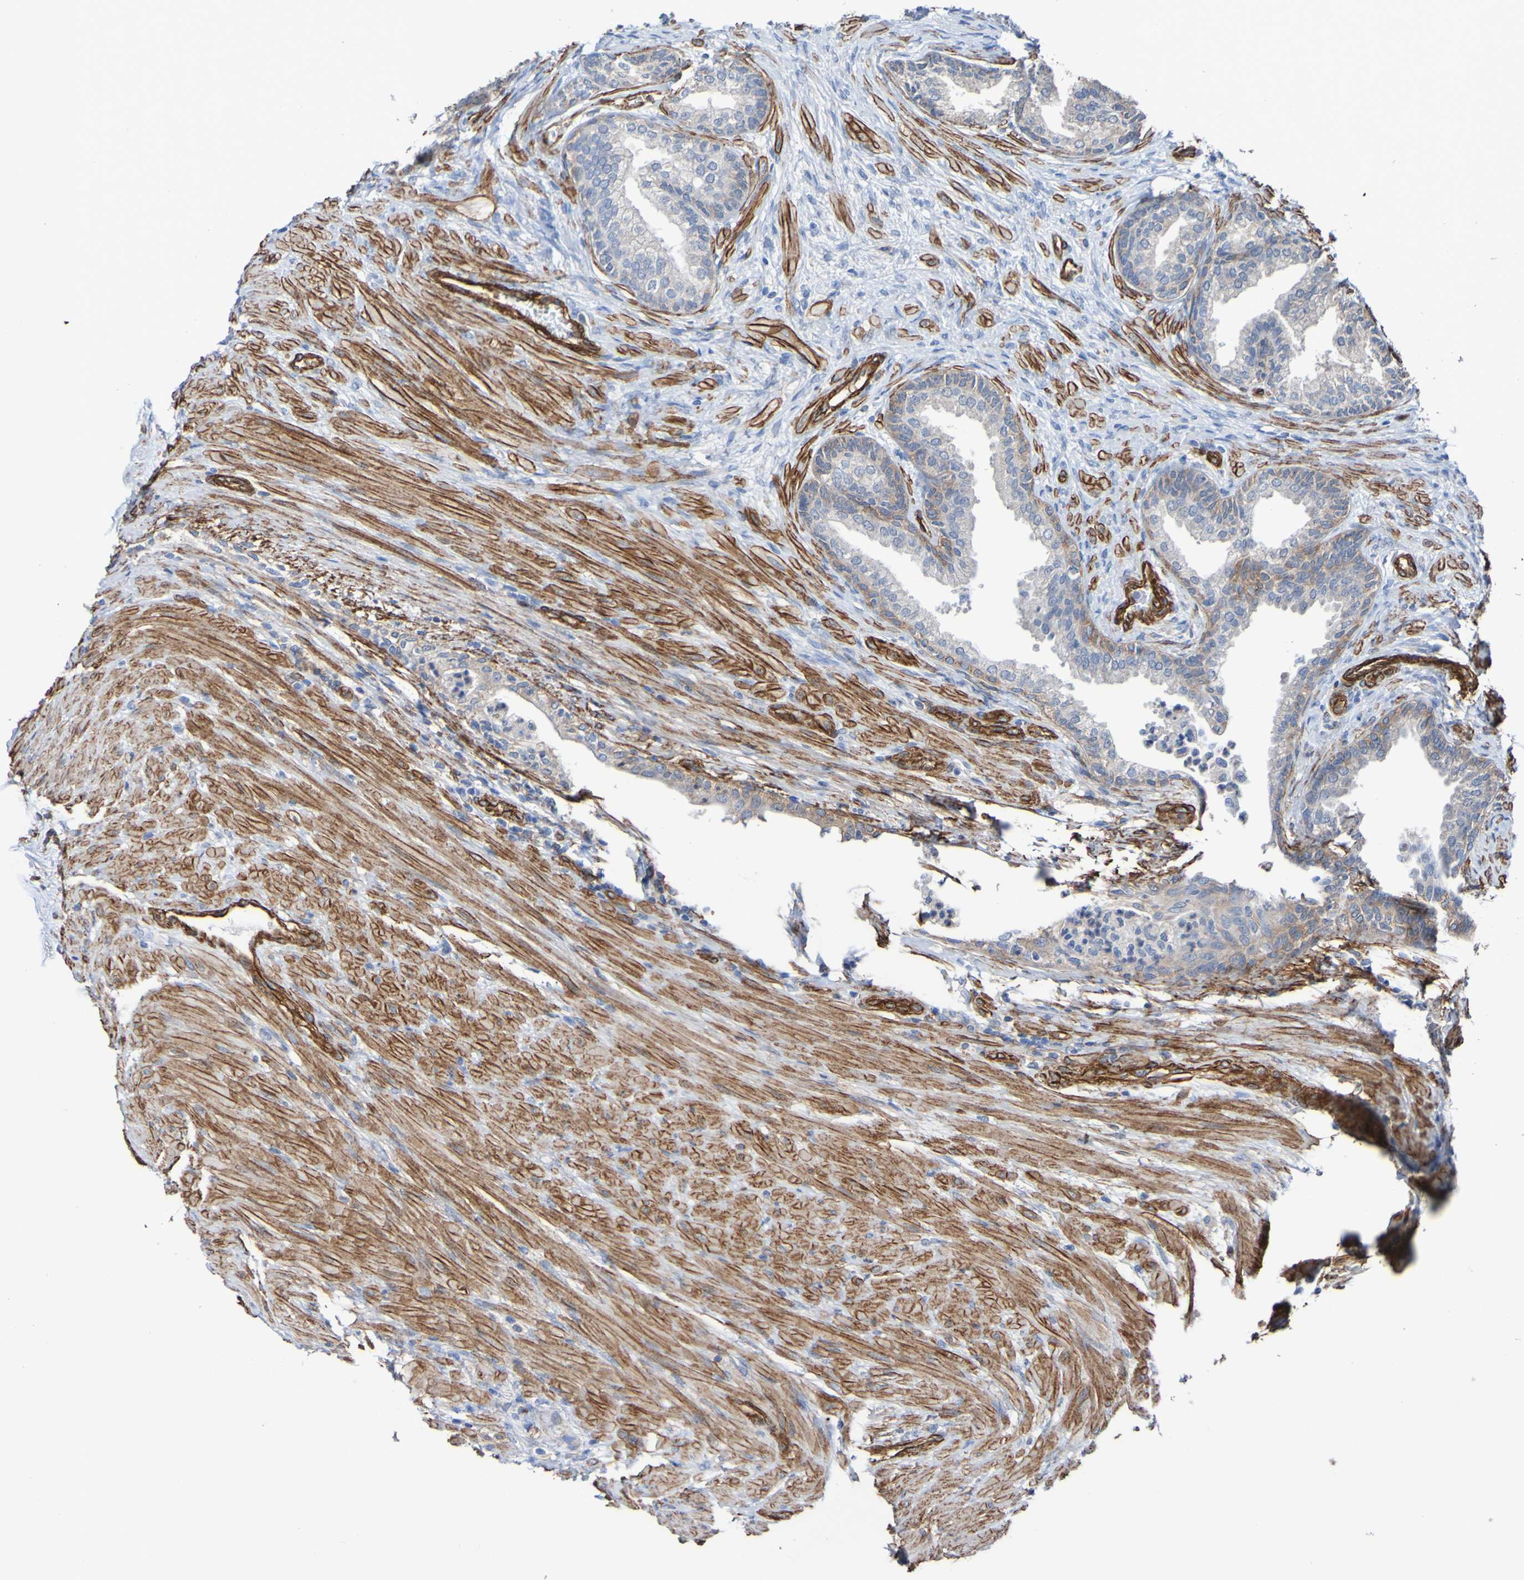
{"staining": {"intensity": "moderate", "quantity": "<25%", "location": "cytoplasmic/membranous"}, "tissue": "prostate", "cell_type": "Glandular cells", "image_type": "normal", "snomed": [{"axis": "morphology", "description": "Normal tissue, NOS"}, {"axis": "topography", "description": "Prostate"}], "caption": "High-magnification brightfield microscopy of unremarkable prostate stained with DAB (brown) and counterstained with hematoxylin (blue). glandular cells exhibit moderate cytoplasmic/membranous positivity is present in about<25% of cells.", "gene": "ELMOD3", "patient": {"sex": "male", "age": 76}}